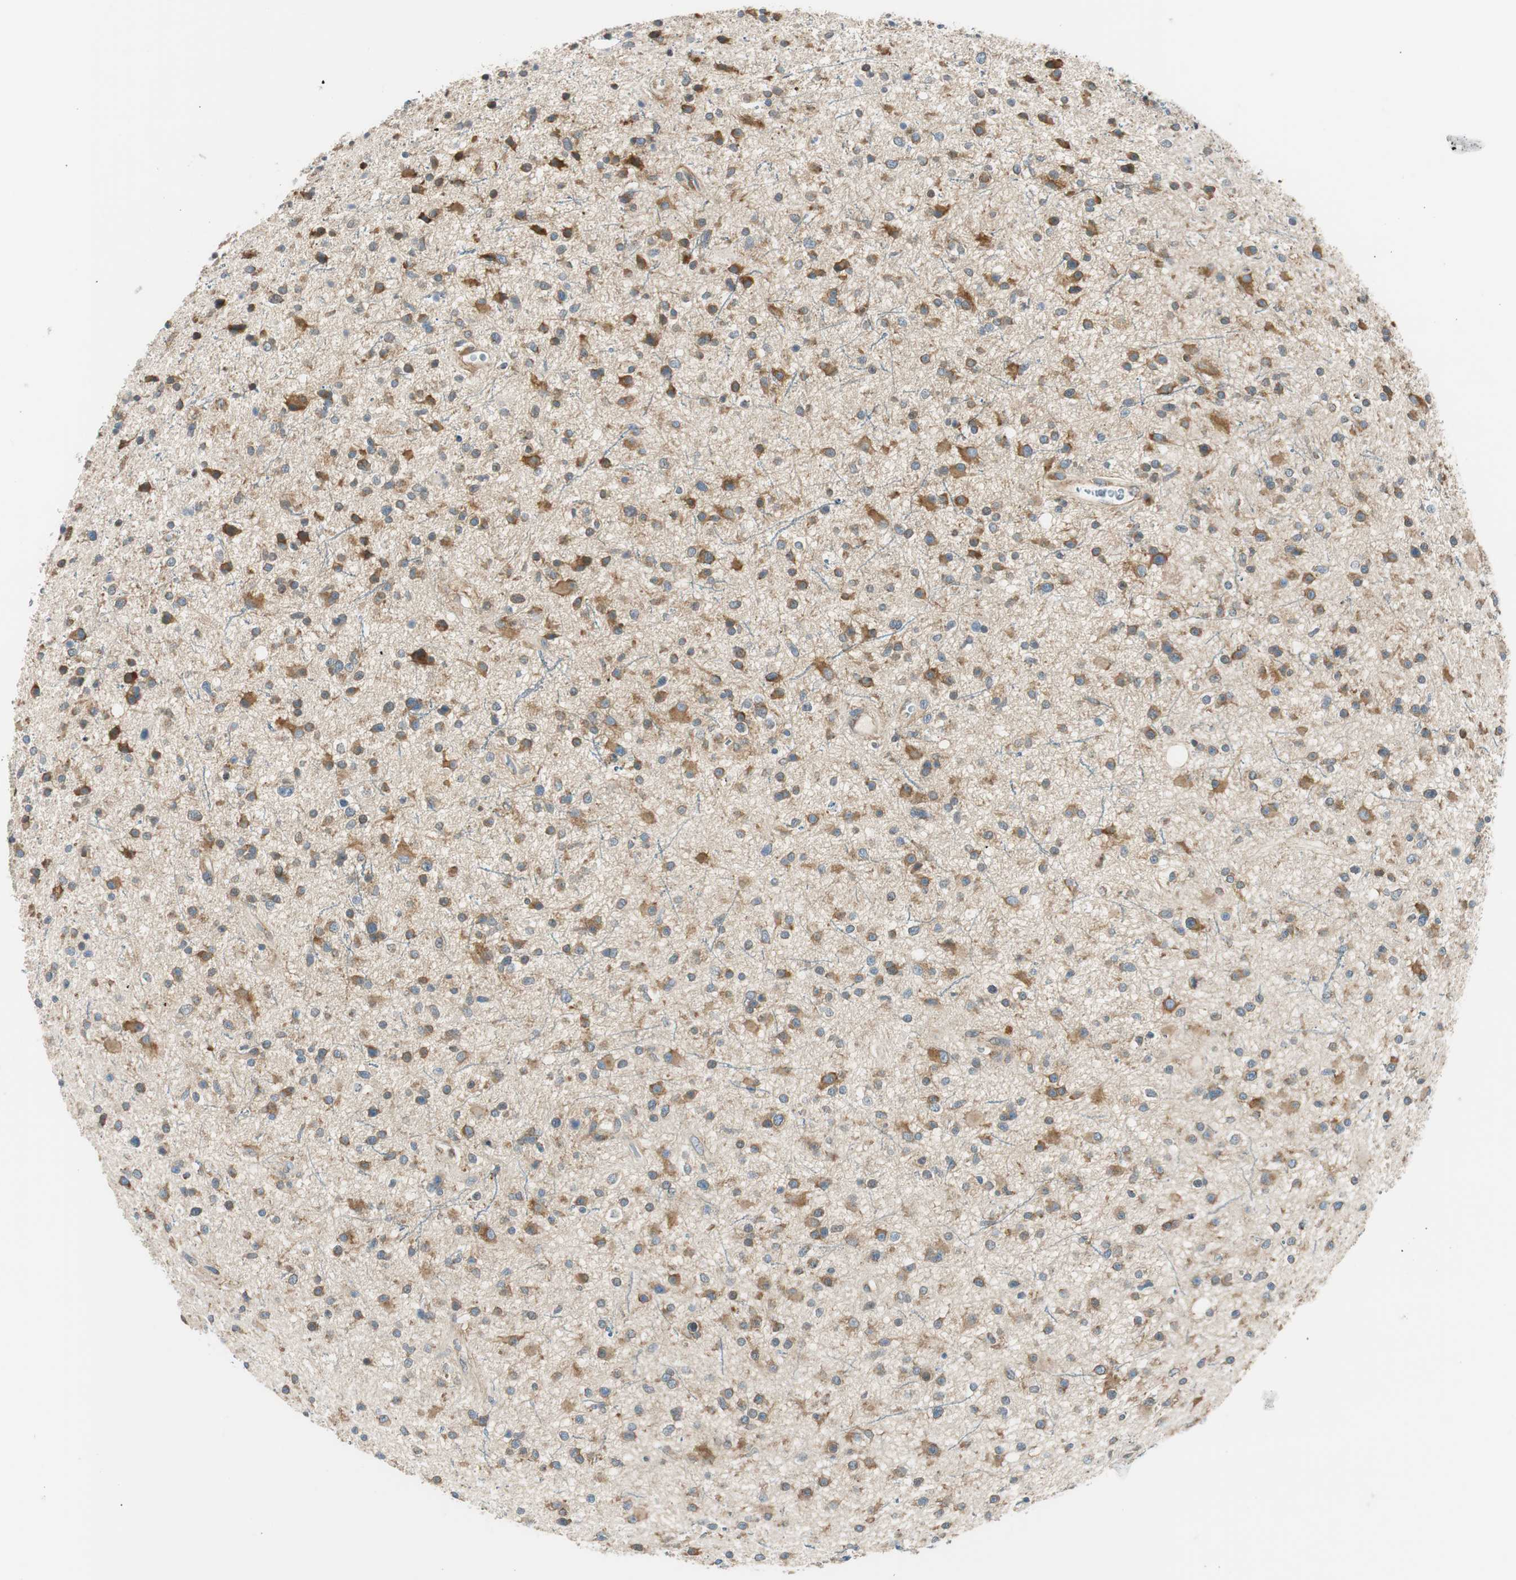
{"staining": {"intensity": "moderate", "quantity": ">75%", "location": "cytoplasmic/membranous"}, "tissue": "glioma", "cell_type": "Tumor cells", "image_type": "cancer", "snomed": [{"axis": "morphology", "description": "Glioma, malignant, High grade"}, {"axis": "topography", "description": "Brain"}], "caption": "Tumor cells display medium levels of moderate cytoplasmic/membranous expression in about >75% of cells in malignant glioma (high-grade). The staining was performed using DAB (3,3'-diaminobenzidine), with brown indicating positive protein expression. Nuclei are stained blue with hematoxylin.", "gene": "PI4K2B", "patient": {"sex": "male", "age": 33}}